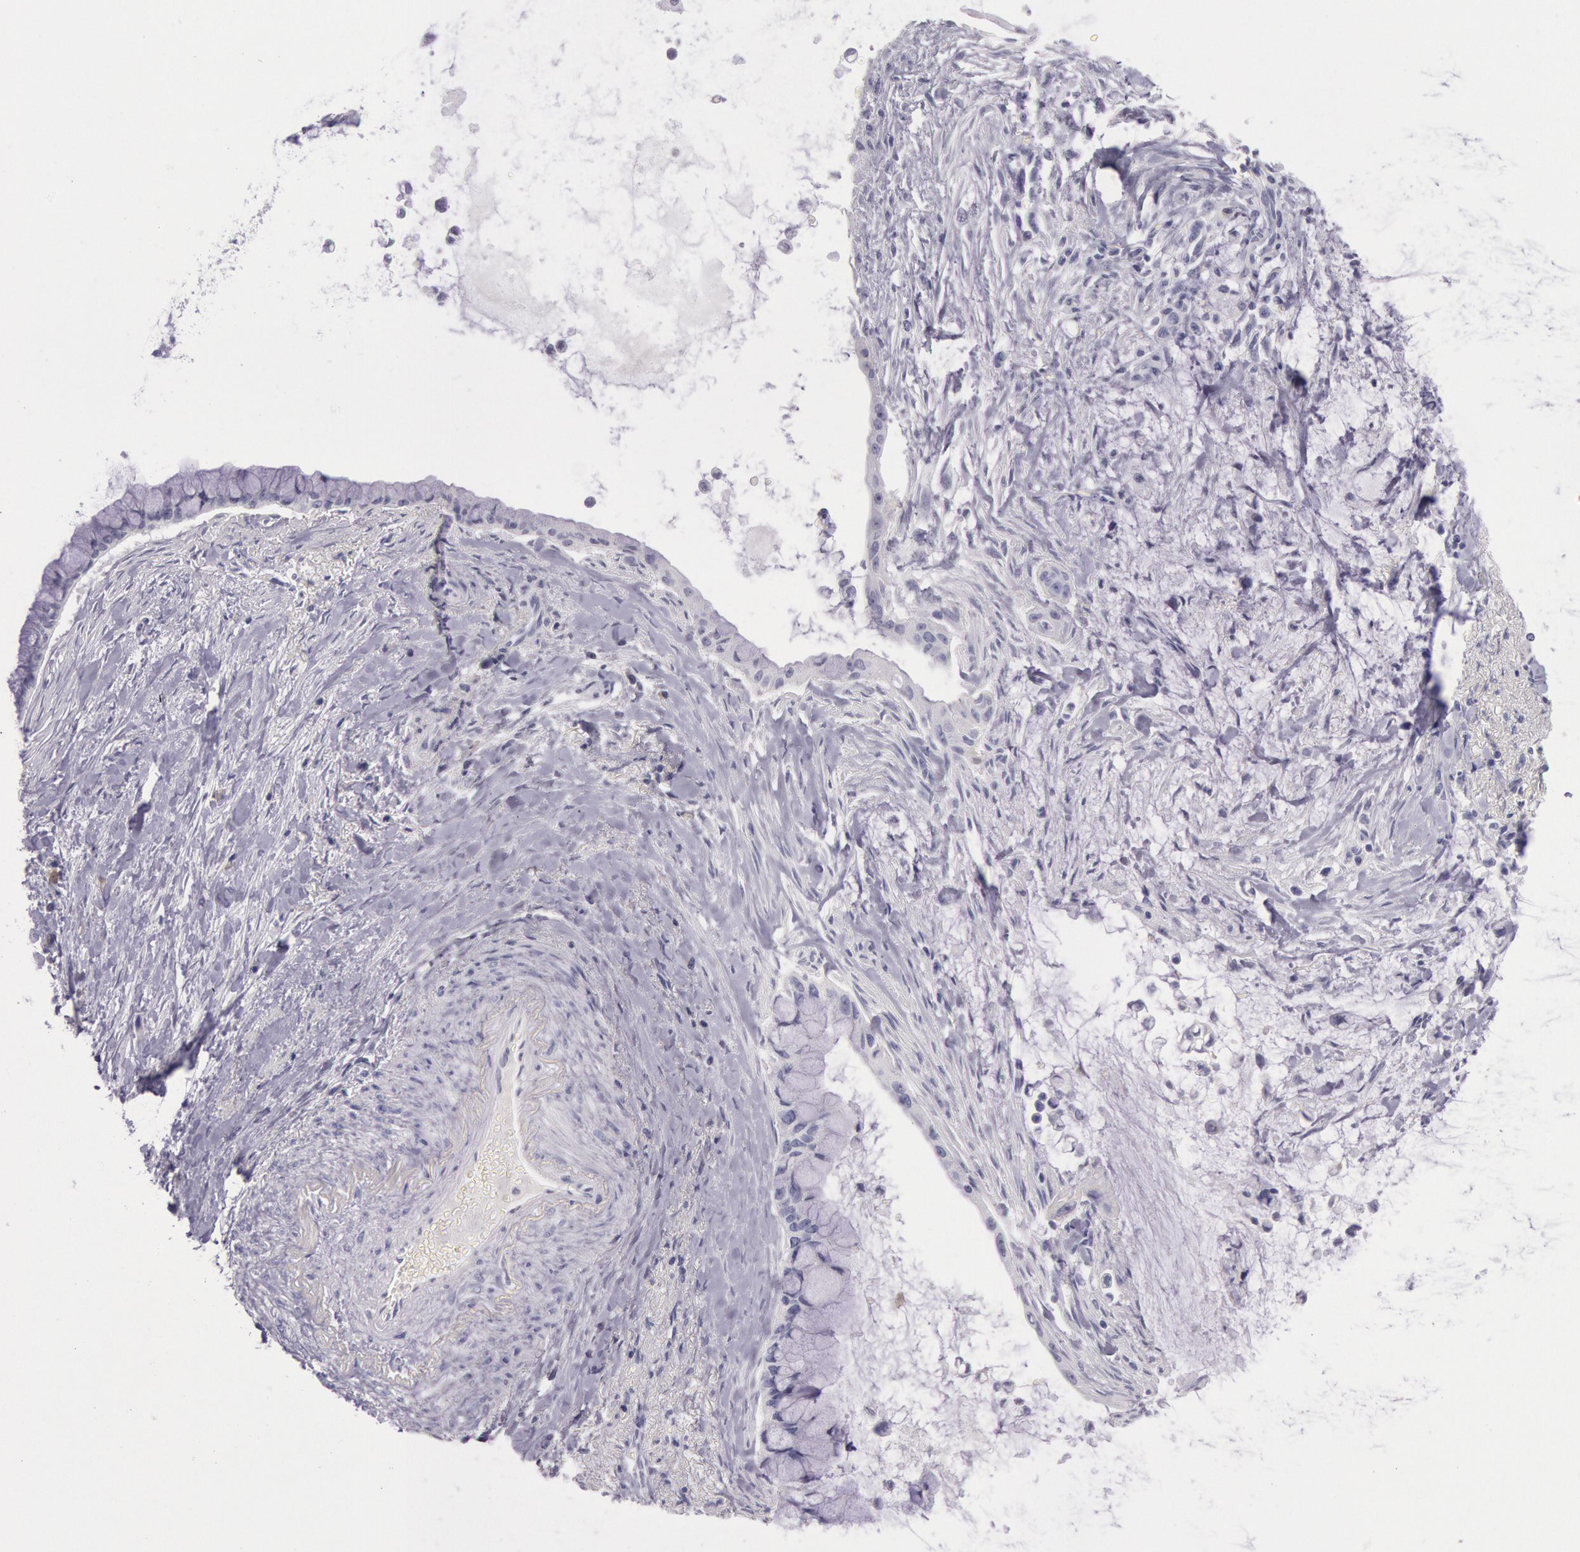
{"staining": {"intensity": "negative", "quantity": "none", "location": "none"}, "tissue": "pancreatic cancer", "cell_type": "Tumor cells", "image_type": "cancer", "snomed": [{"axis": "morphology", "description": "Adenocarcinoma, NOS"}, {"axis": "topography", "description": "Pancreas"}], "caption": "The histopathology image displays no staining of tumor cells in pancreatic cancer (adenocarcinoma).", "gene": "EGFR", "patient": {"sex": "male", "age": 59}}